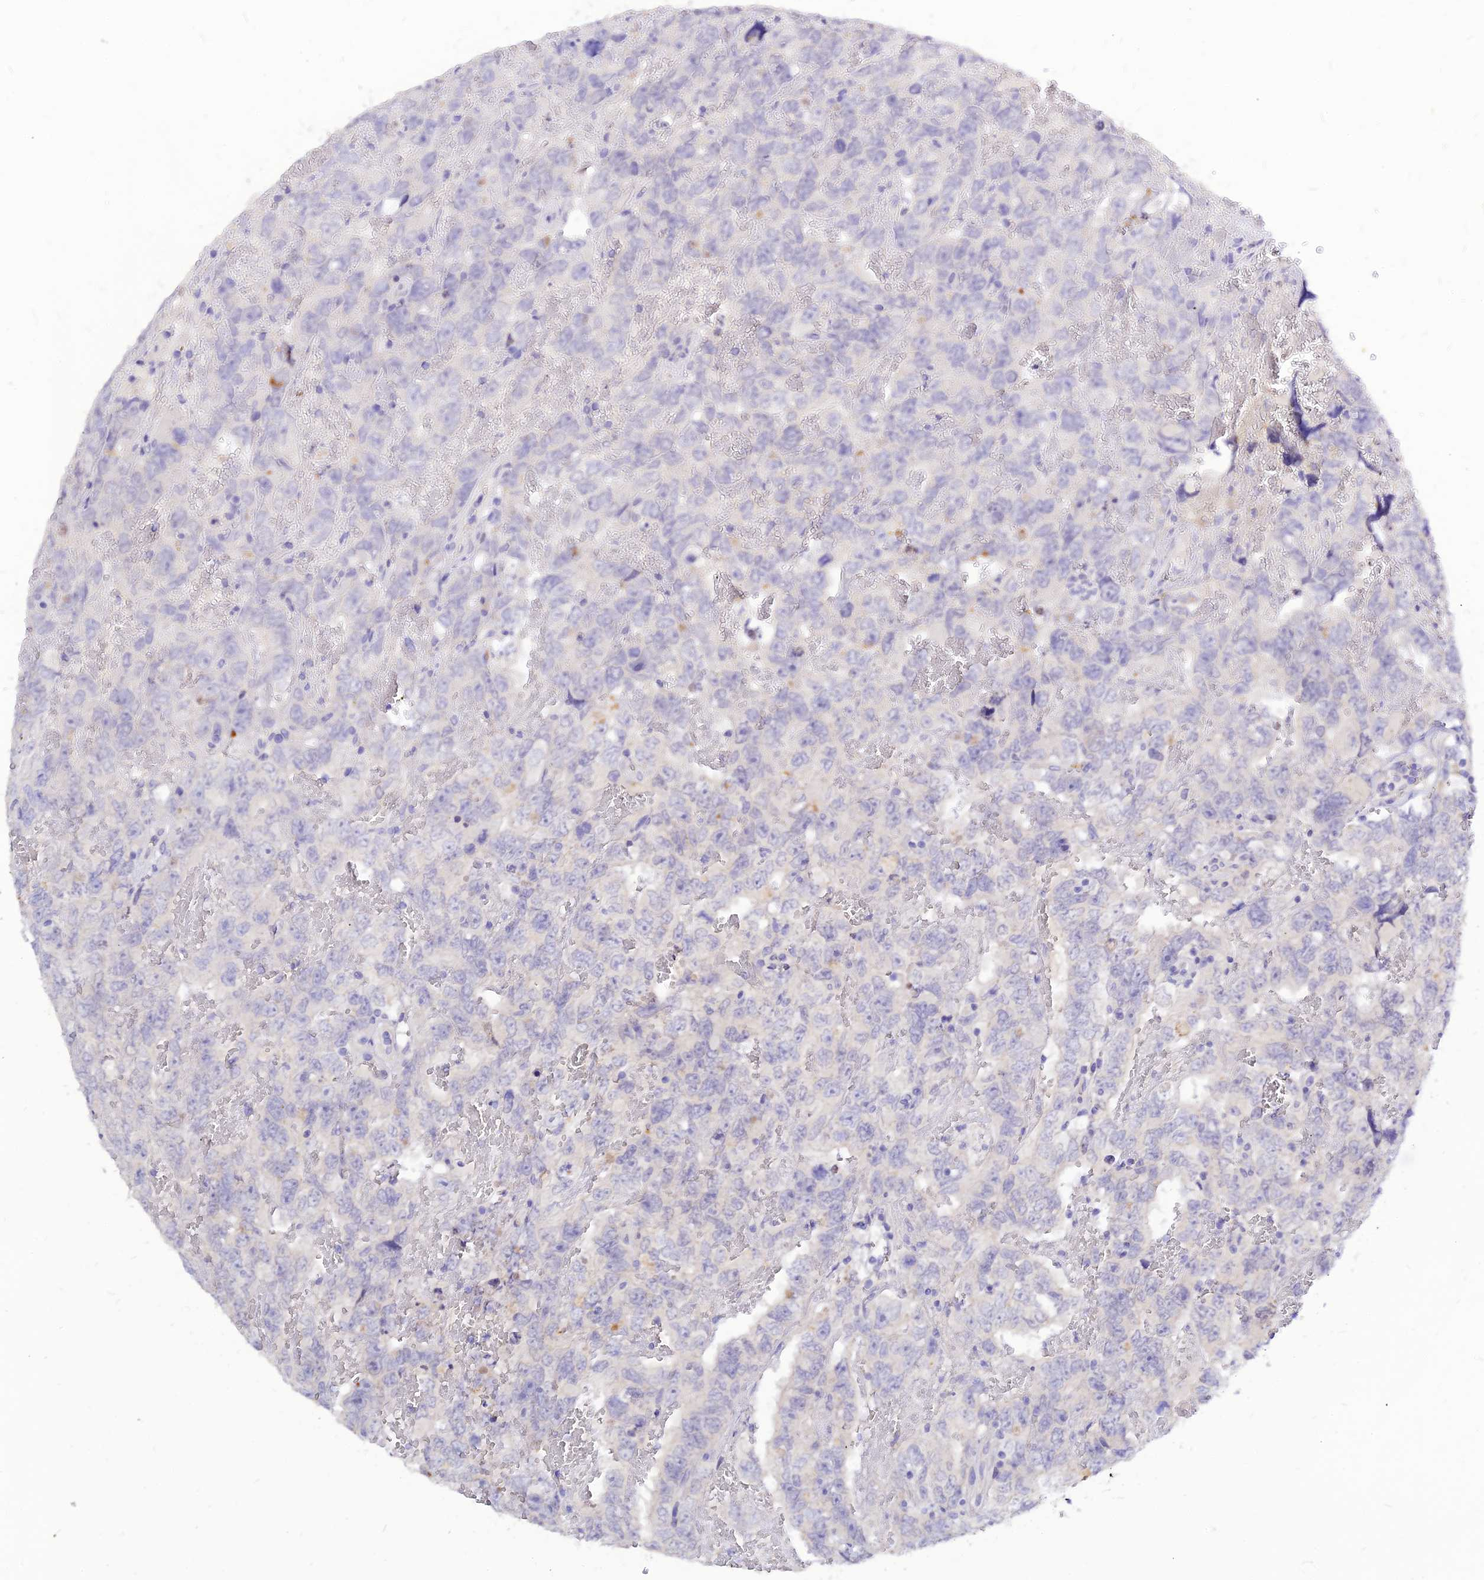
{"staining": {"intensity": "negative", "quantity": "none", "location": "none"}, "tissue": "testis cancer", "cell_type": "Tumor cells", "image_type": "cancer", "snomed": [{"axis": "morphology", "description": "Carcinoma, Embryonal, NOS"}, {"axis": "topography", "description": "Testis"}], "caption": "DAB (3,3'-diaminobenzidine) immunohistochemical staining of embryonal carcinoma (testis) reveals no significant staining in tumor cells.", "gene": "CZIB", "patient": {"sex": "male", "age": 45}}